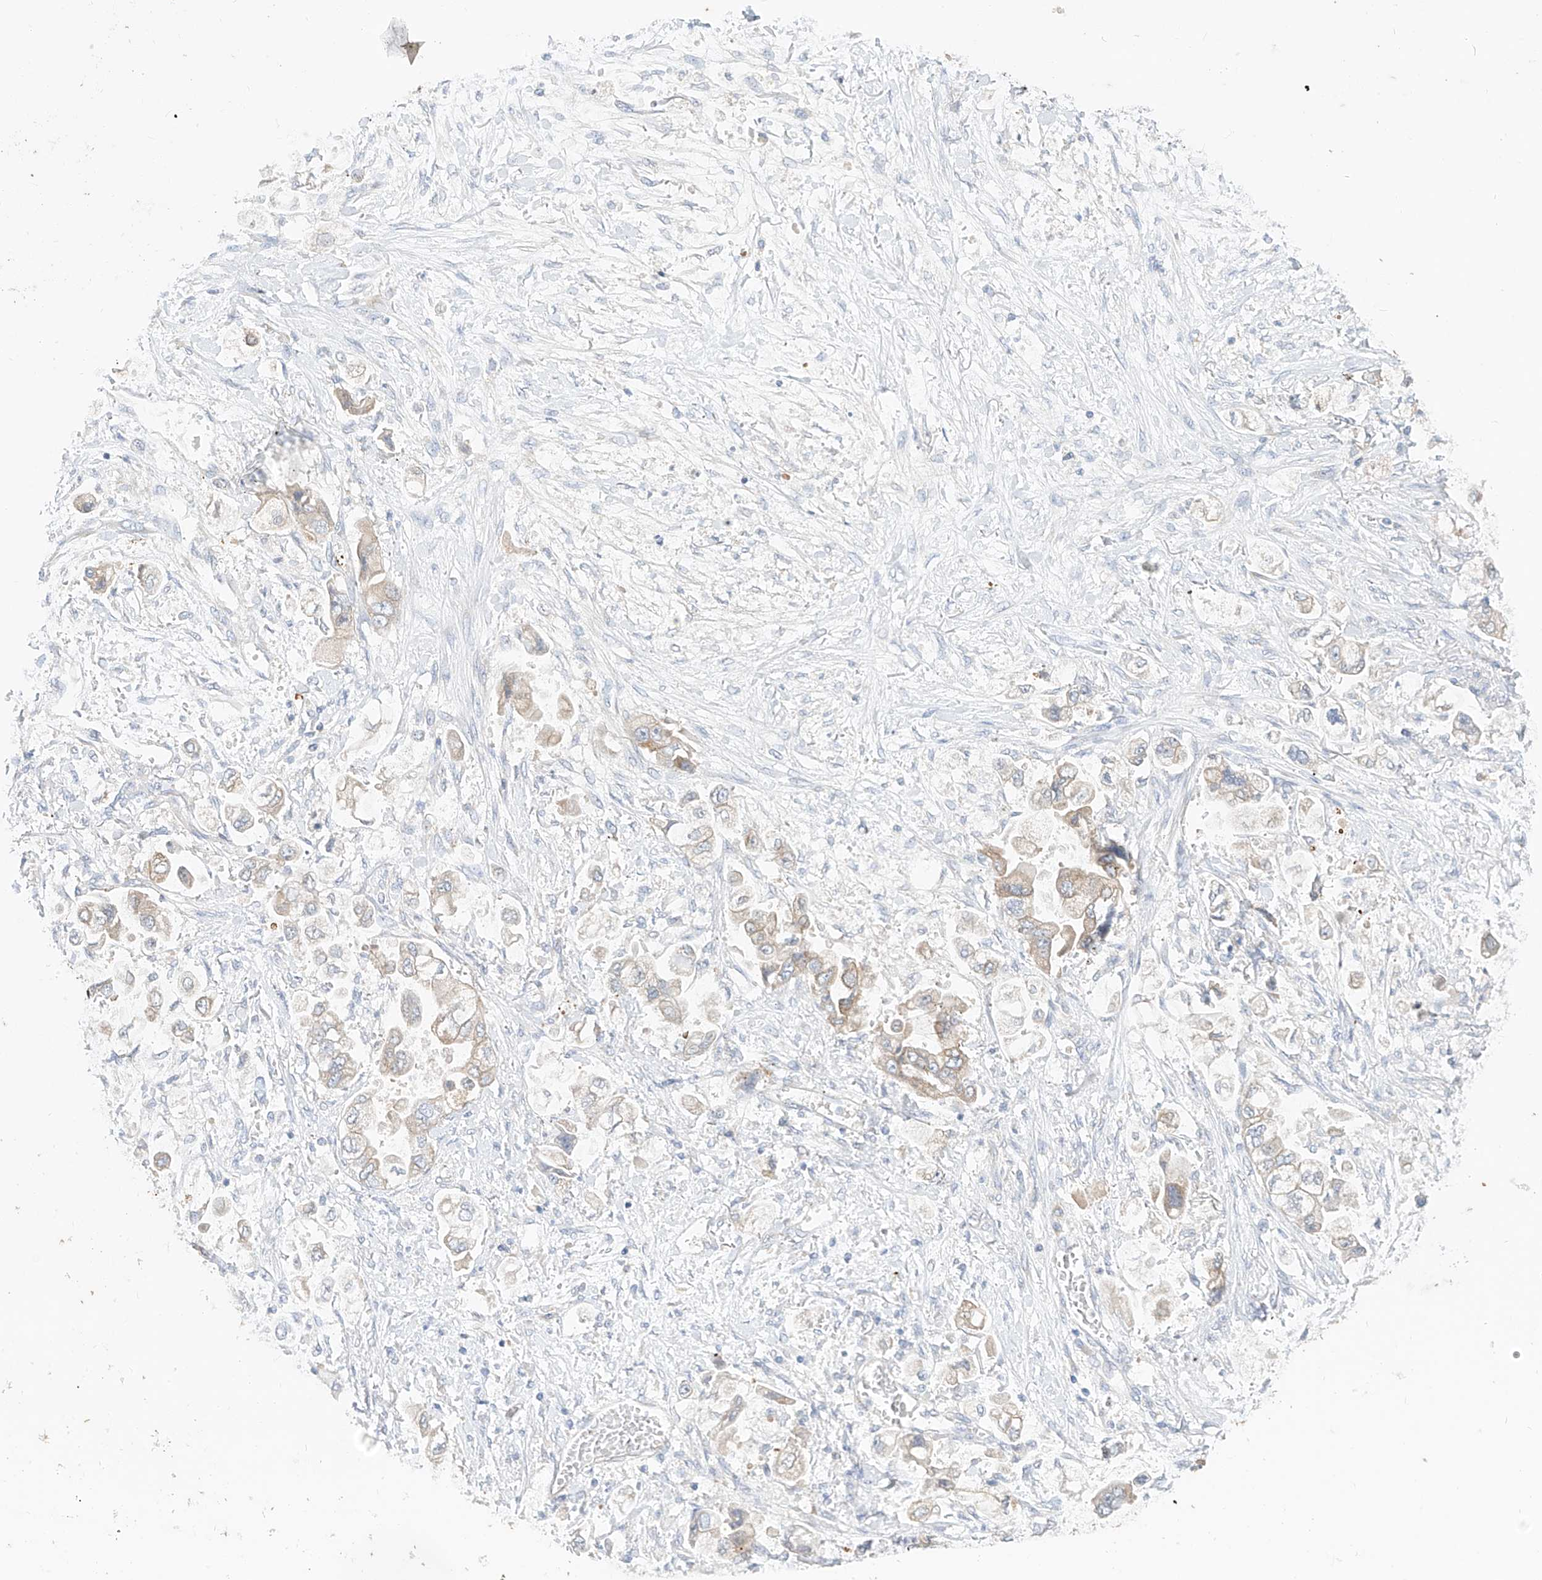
{"staining": {"intensity": "weak", "quantity": "25%-75%", "location": "cytoplasmic/membranous"}, "tissue": "stomach cancer", "cell_type": "Tumor cells", "image_type": "cancer", "snomed": [{"axis": "morphology", "description": "Adenocarcinoma, NOS"}, {"axis": "topography", "description": "Stomach"}], "caption": "IHC of human stomach adenocarcinoma exhibits low levels of weak cytoplasmic/membranous positivity in about 25%-75% of tumor cells.", "gene": "RASA2", "patient": {"sex": "male", "age": 62}}